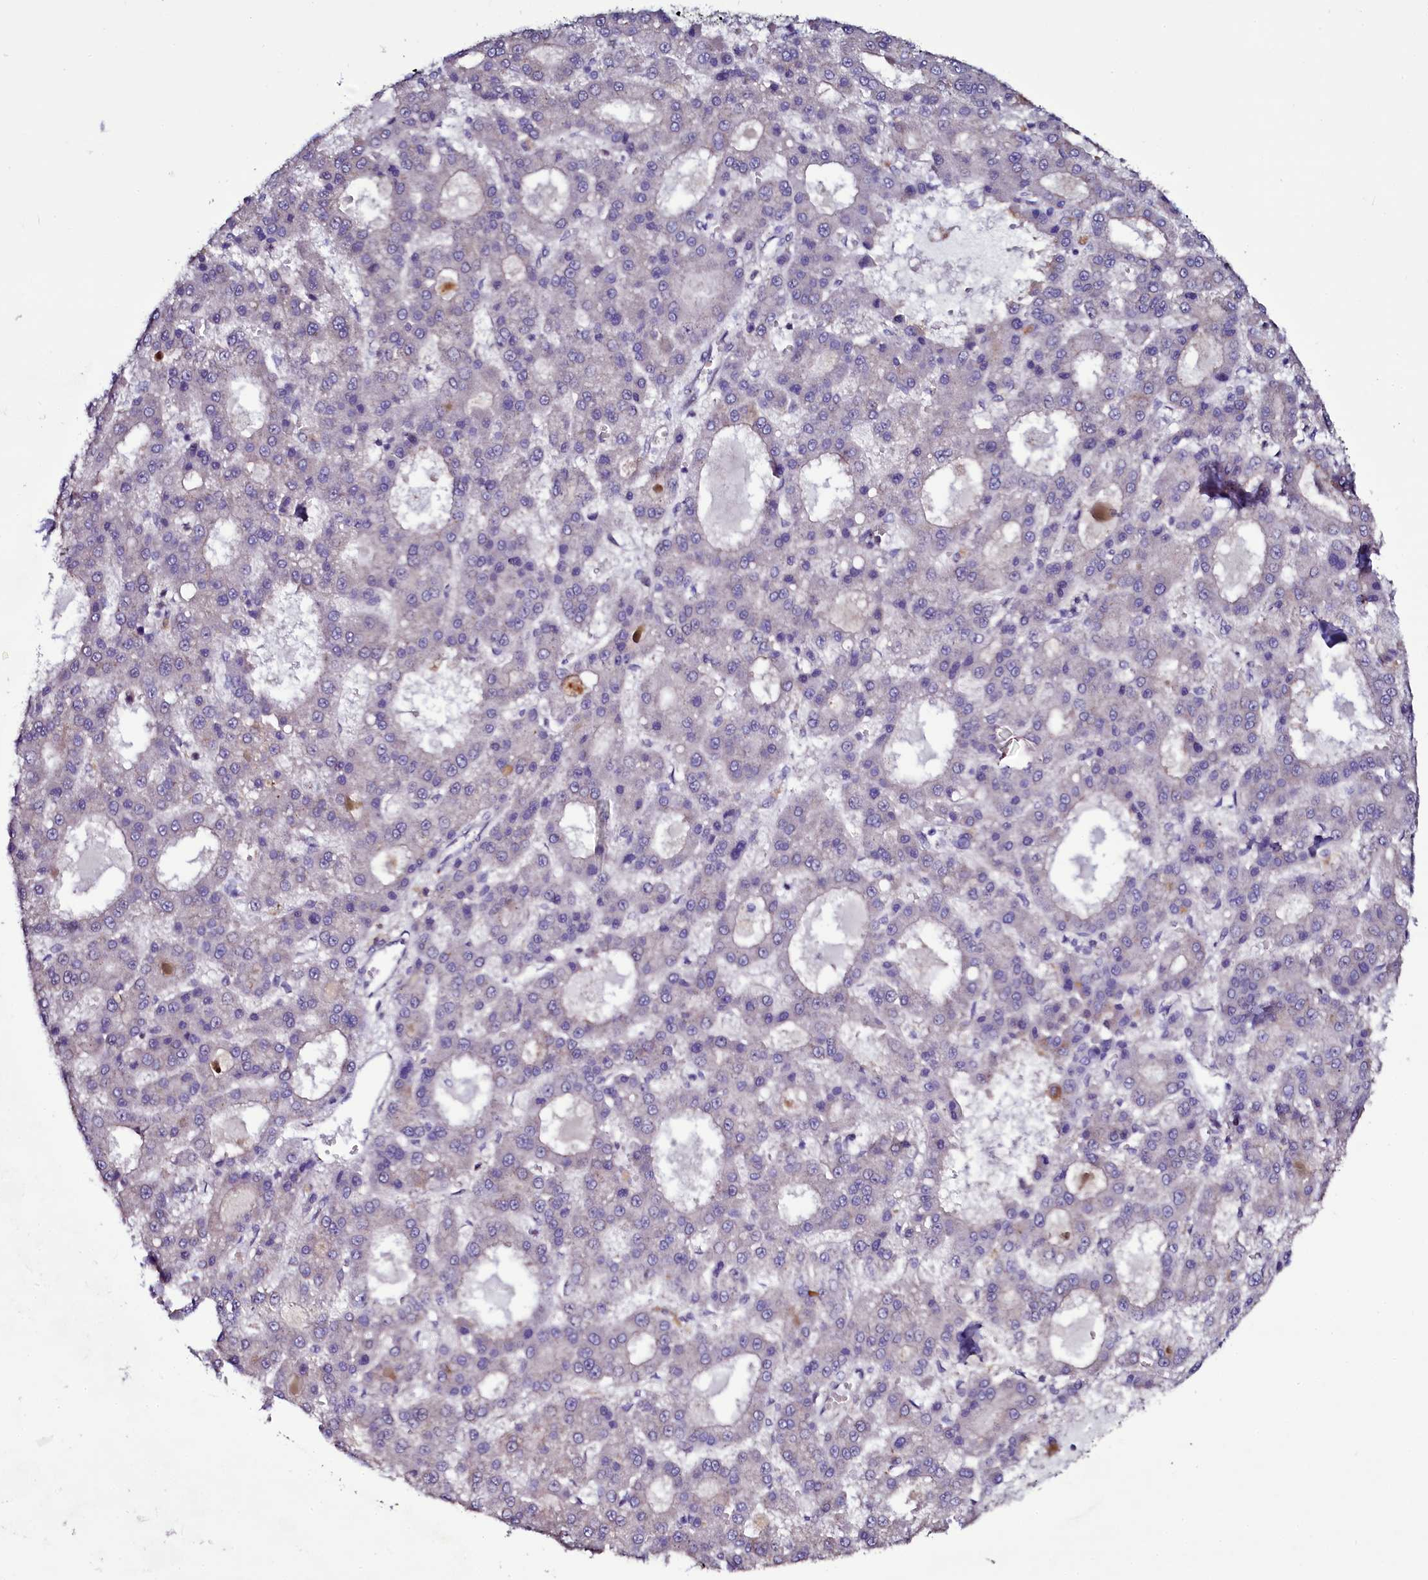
{"staining": {"intensity": "negative", "quantity": "none", "location": "none"}, "tissue": "liver cancer", "cell_type": "Tumor cells", "image_type": "cancer", "snomed": [{"axis": "morphology", "description": "Carcinoma, Hepatocellular, NOS"}, {"axis": "topography", "description": "Liver"}], "caption": "Image shows no significant protein staining in tumor cells of liver cancer (hepatocellular carcinoma).", "gene": "USPL1", "patient": {"sex": "male", "age": 70}}